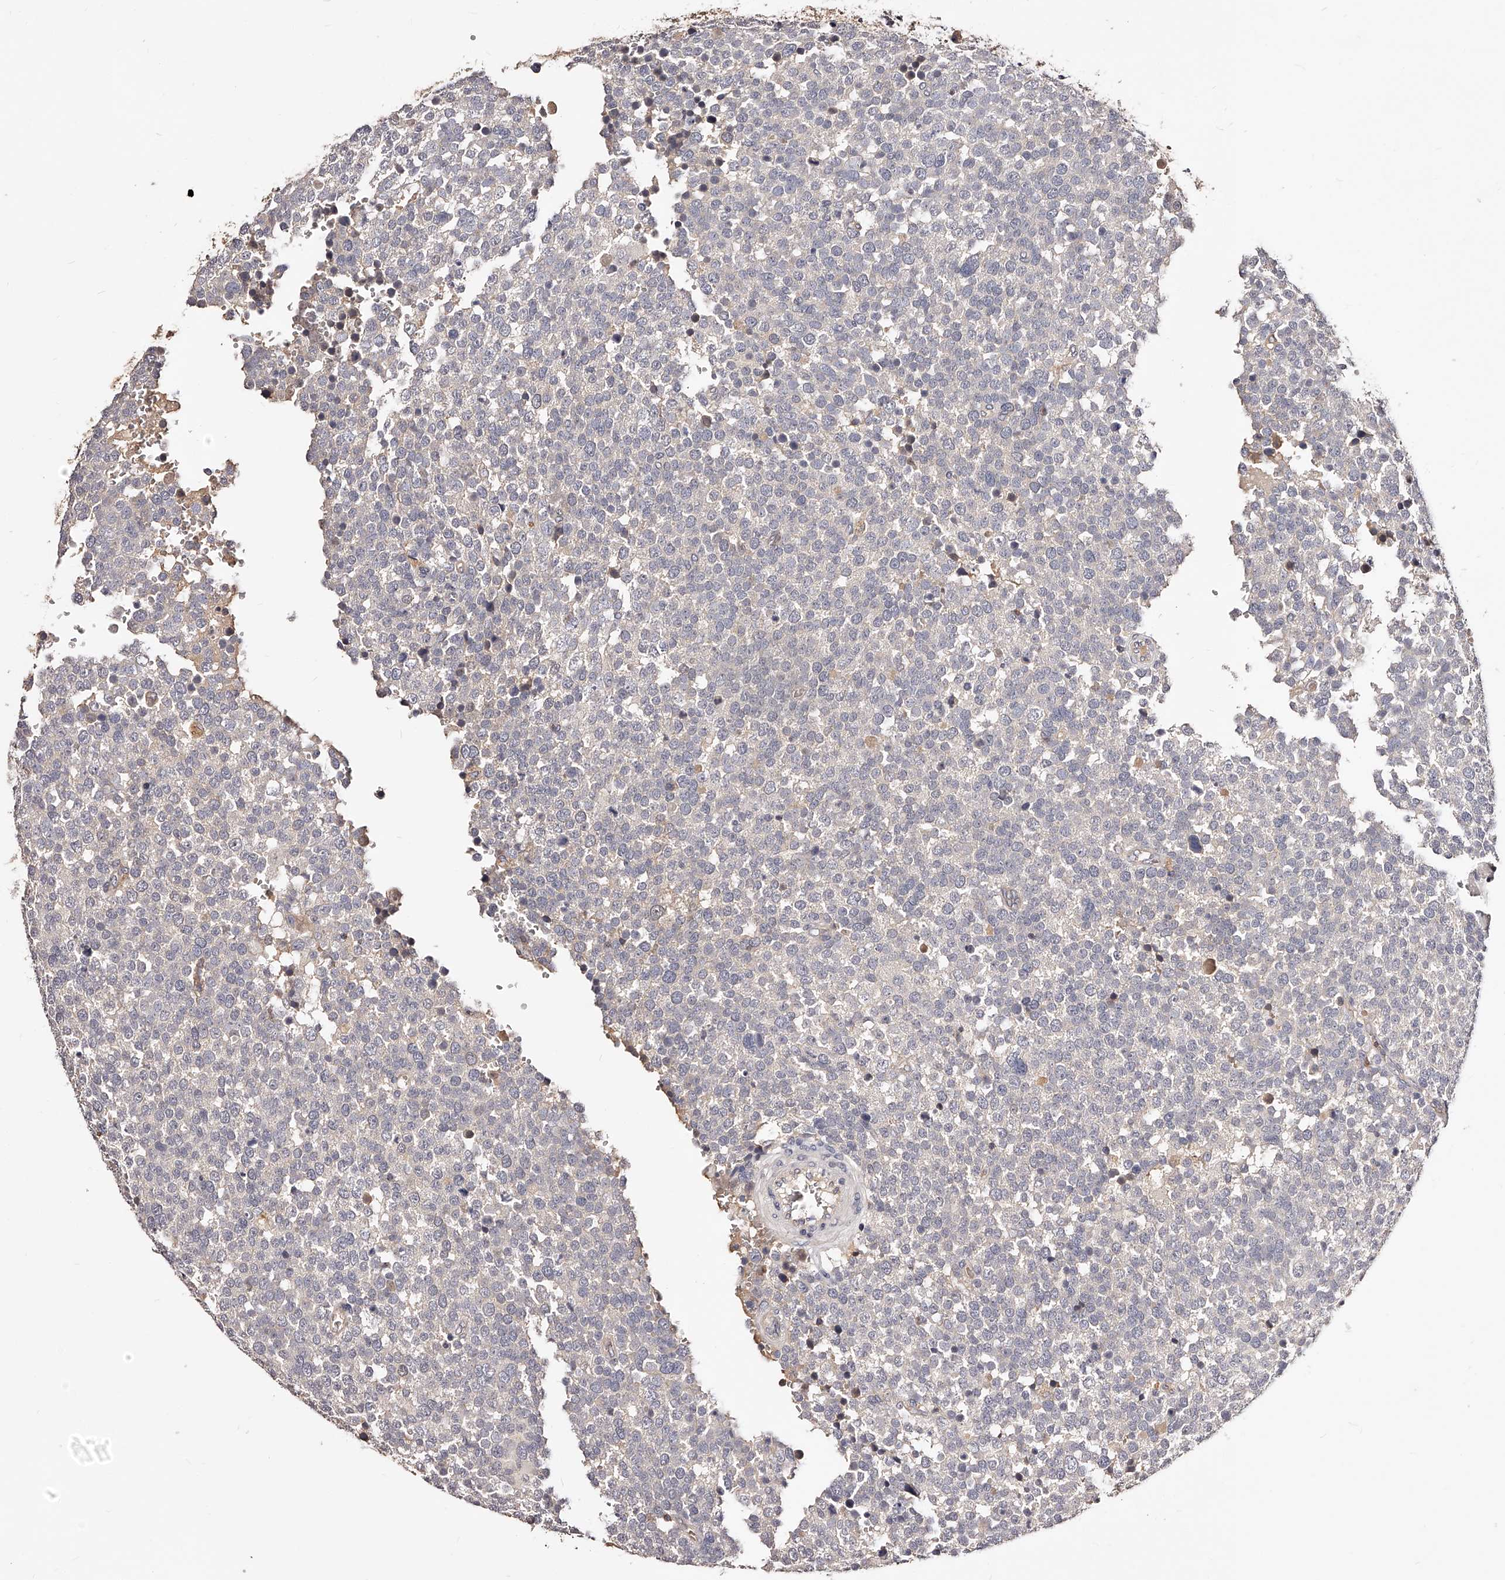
{"staining": {"intensity": "negative", "quantity": "none", "location": "none"}, "tissue": "testis cancer", "cell_type": "Tumor cells", "image_type": "cancer", "snomed": [{"axis": "morphology", "description": "Seminoma, NOS"}, {"axis": "topography", "description": "Testis"}], "caption": "This histopathology image is of testis cancer (seminoma) stained with IHC to label a protein in brown with the nuclei are counter-stained blue. There is no positivity in tumor cells.", "gene": "PHACTR1", "patient": {"sex": "male", "age": 71}}